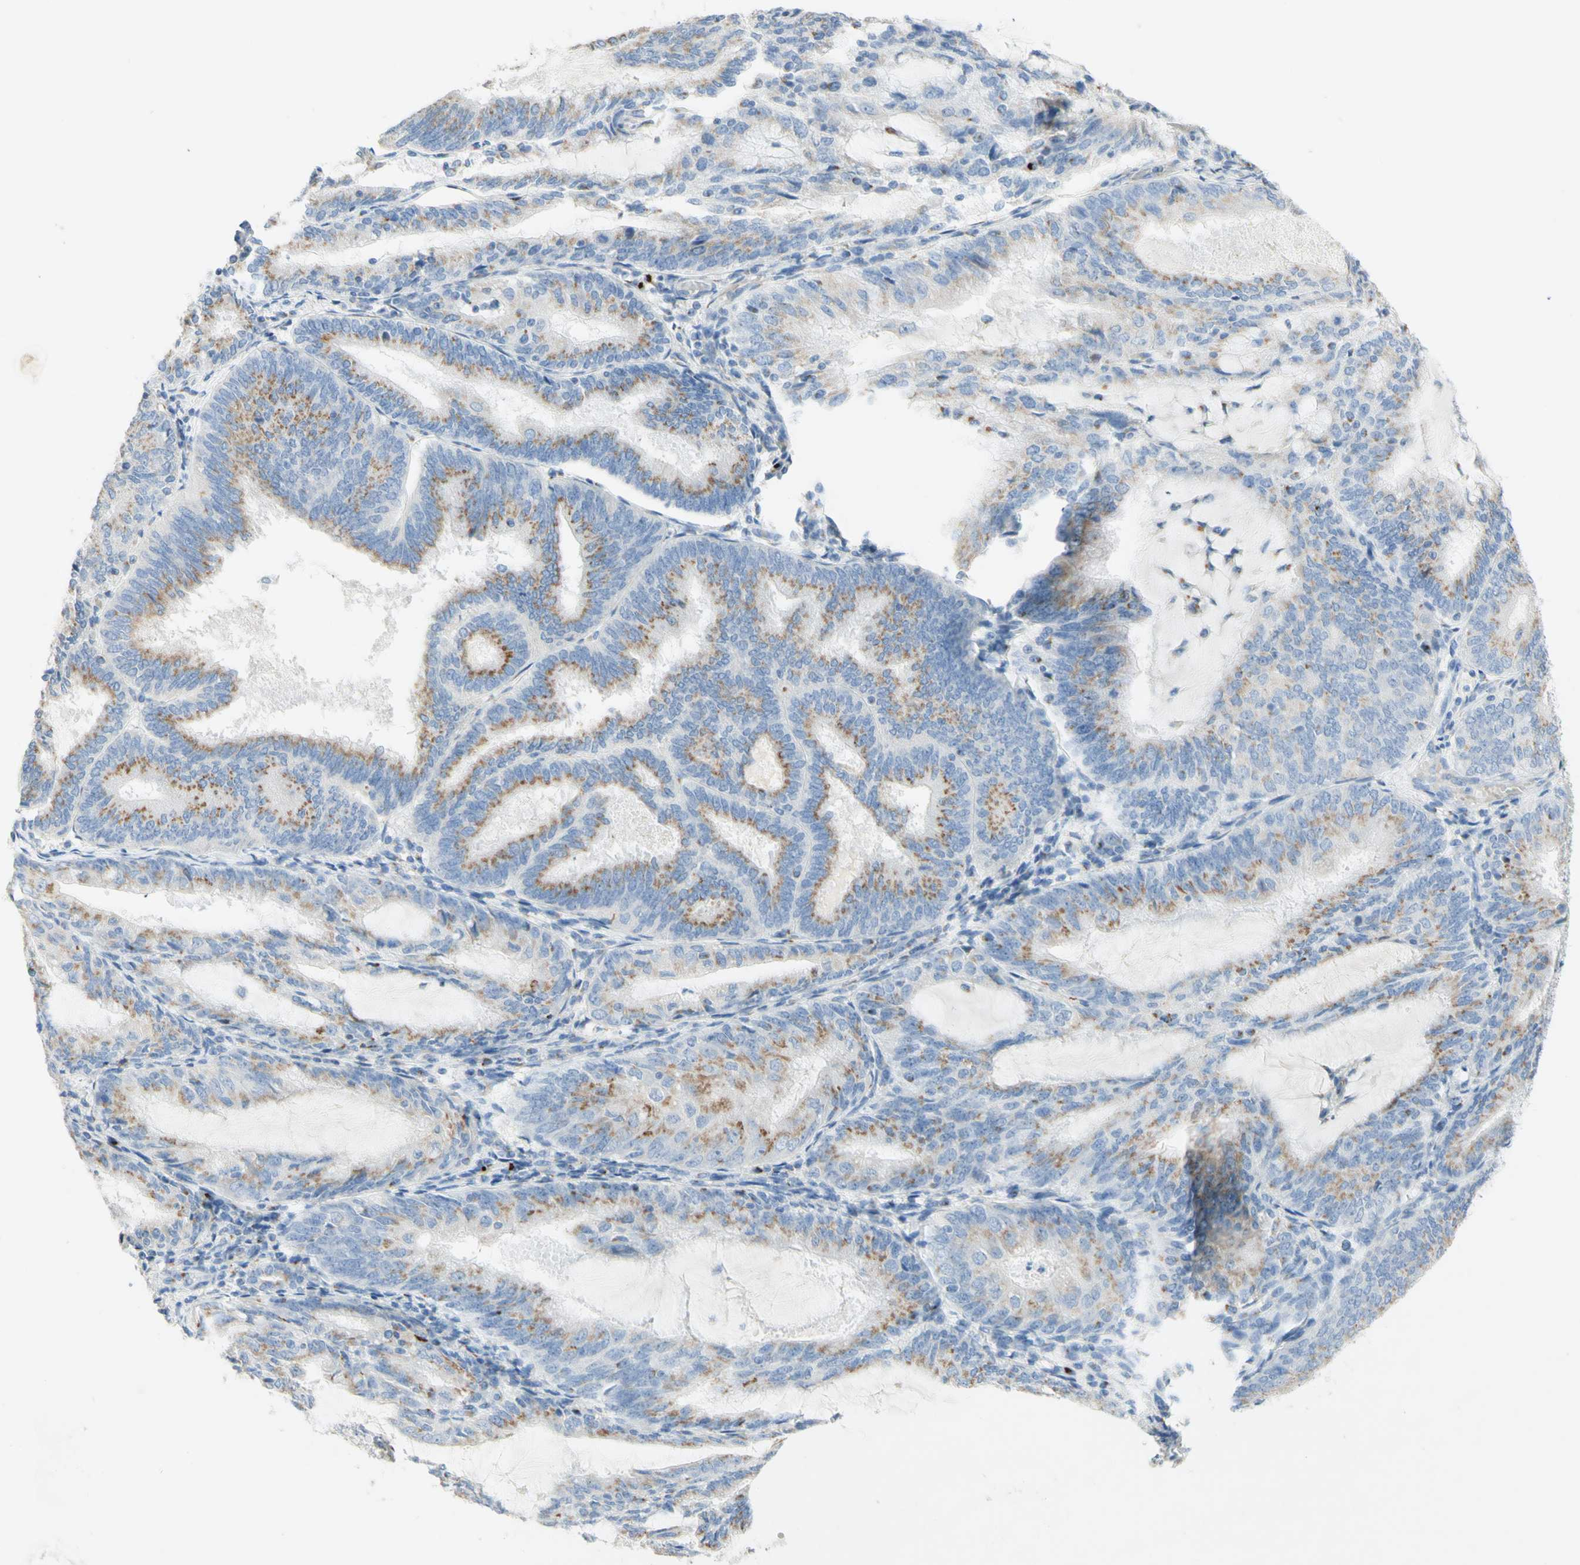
{"staining": {"intensity": "moderate", "quantity": ">75%", "location": "cytoplasmic/membranous"}, "tissue": "endometrial cancer", "cell_type": "Tumor cells", "image_type": "cancer", "snomed": [{"axis": "morphology", "description": "Adenocarcinoma, NOS"}, {"axis": "topography", "description": "Endometrium"}], "caption": "IHC of endometrial adenocarcinoma exhibits medium levels of moderate cytoplasmic/membranous expression in approximately >75% of tumor cells.", "gene": "MANEA", "patient": {"sex": "female", "age": 81}}